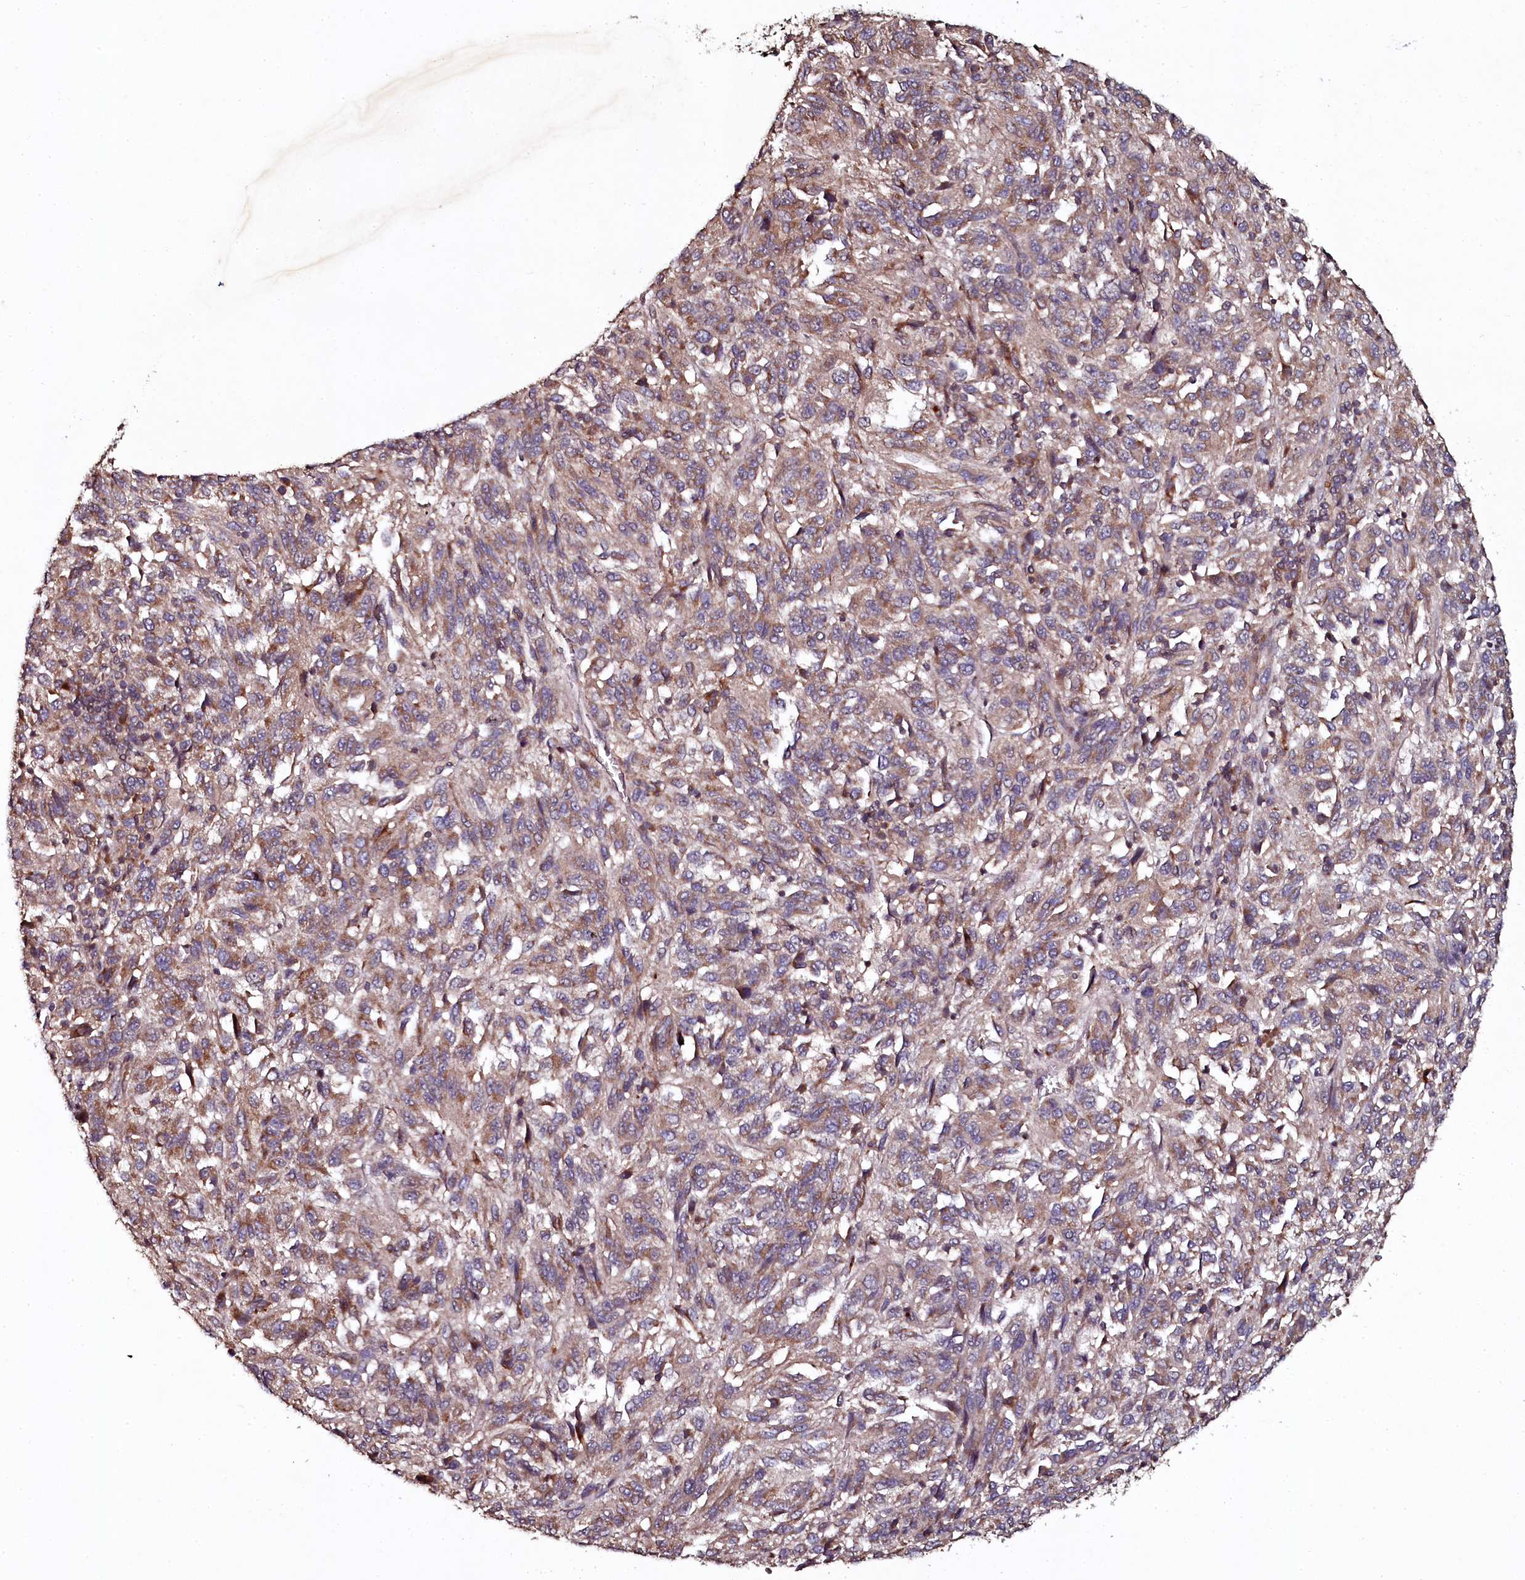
{"staining": {"intensity": "moderate", "quantity": ">75%", "location": "cytoplasmic/membranous"}, "tissue": "melanoma", "cell_type": "Tumor cells", "image_type": "cancer", "snomed": [{"axis": "morphology", "description": "Malignant melanoma, Metastatic site"}, {"axis": "topography", "description": "Lung"}], "caption": "A medium amount of moderate cytoplasmic/membranous positivity is identified in about >75% of tumor cells in malignant melanoma (metastatic site) tissue. Using DAB (brown) and hematoxylin (blue) stains, captured at high magnification using brightfield microscopy.", "gene": "SEC24C", "patient": {"sex": "male", "age": 64}}